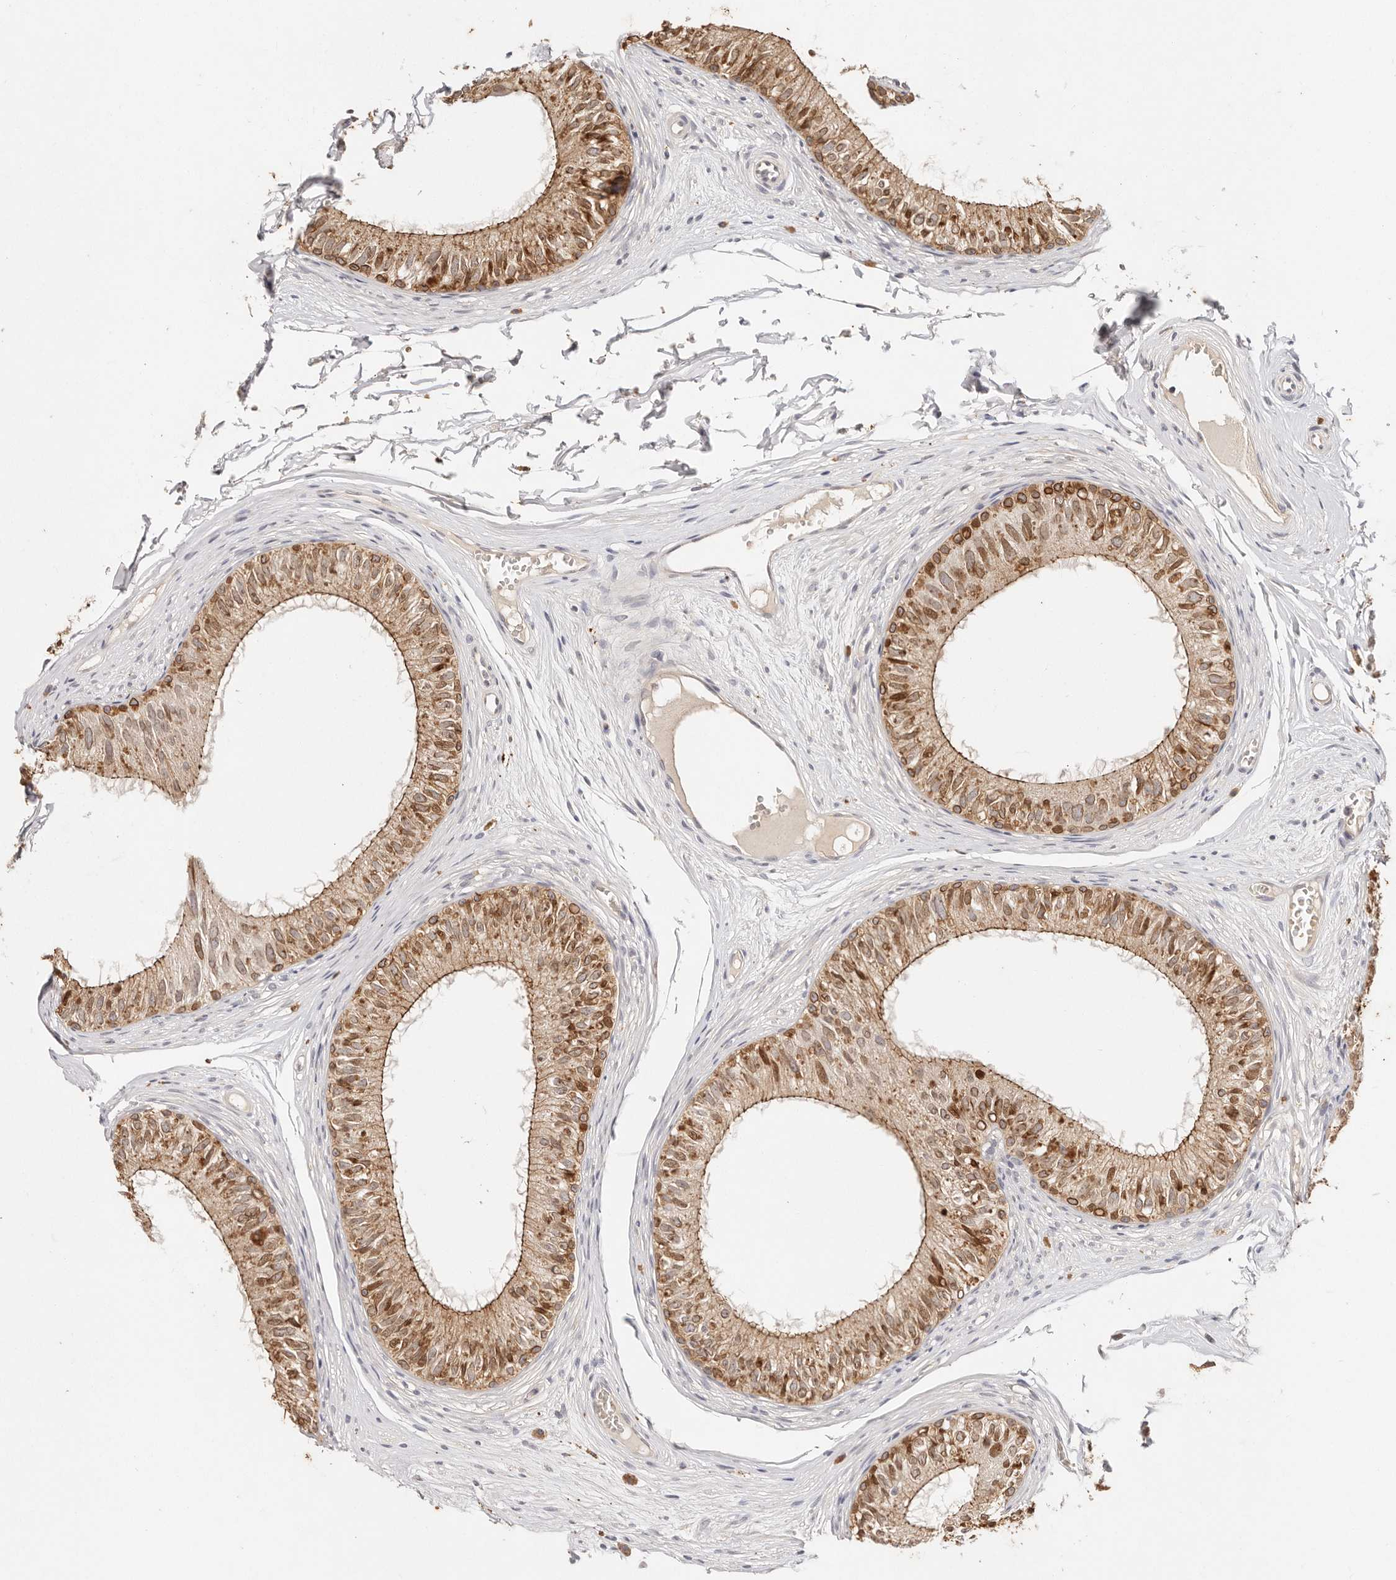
{"staining": {"intensity": "moderate", "quantity": ">75%", "location": "cytoplasmic/membranous,nuclear"}, "tissue": "epididymis", "cell_type": "Glandular cells", "image_type": "normal", "snomed": [{"axis": "morphology", "description": "Normal tissue, NOS"}, {"axis": "morphology", "description": "Seminoma in situ"}, {"axis": "topography", "description": "Testis"}, {"axis": "topography", "description": "Epididymis"}], "caption": "This micrograph shows normal epididymis stained with IHC to label a protein in brown. The cytoplasmic/membranous,nuclear of glandular cells show moderate positivity for the protein. Nuclei are counter-stained blue.", "gene": "CXADR", "patient": {"sex": "male", "age": 28}}